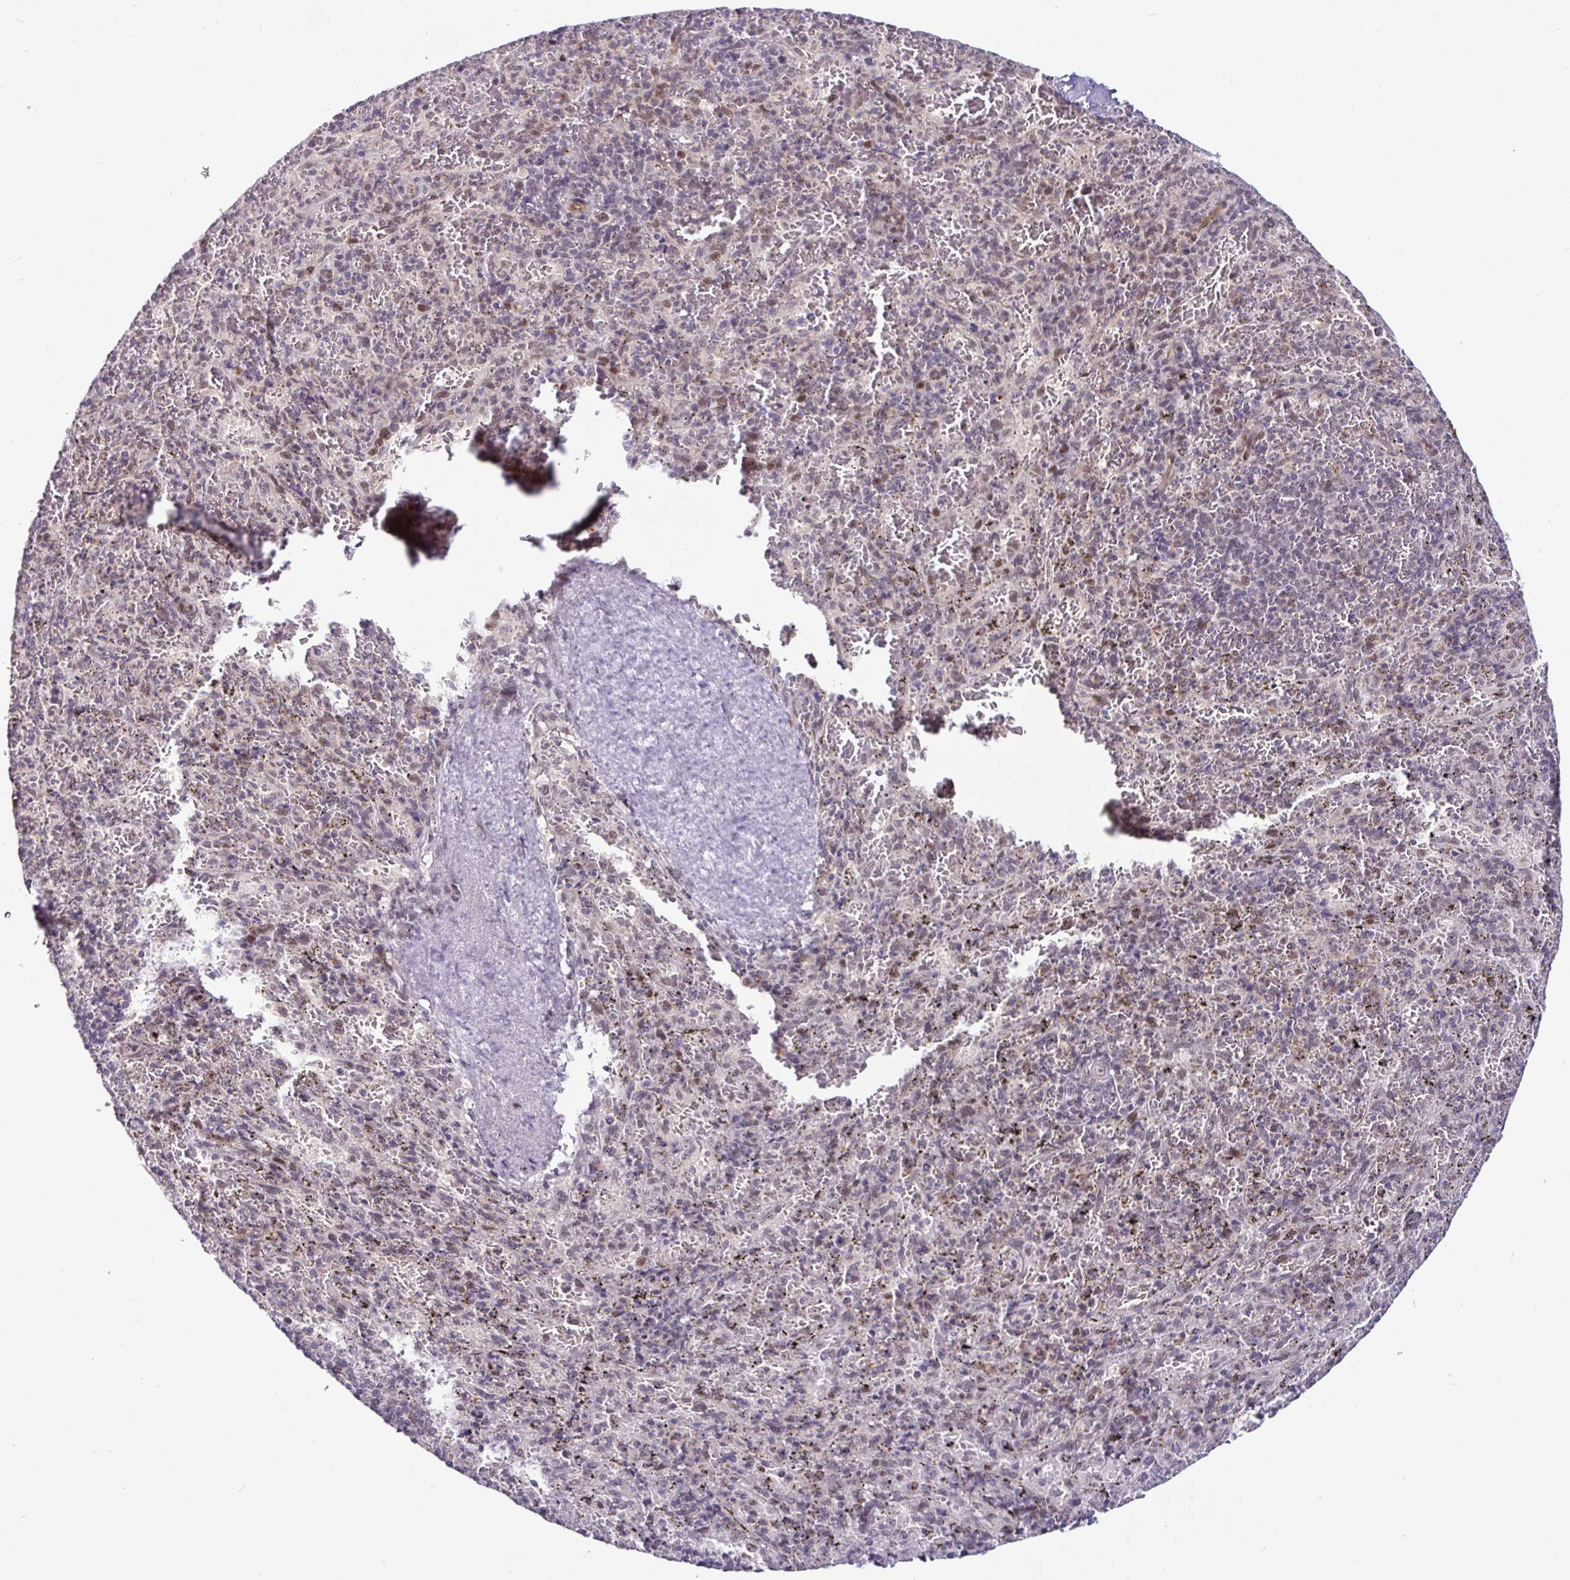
{"staining": {"intensity": "weak", "quantity": "<25%", "location": "nuclear"}, "tissue": "spleen", "cell_type": "Cells in red pulp", "image_type": "normal", "snomed": [{"axis": "morphology", "description": "Normal tissue, NOS"}, {"axis": "topography", "description": "Spleen"}], "caption": "Photomicrograph shows no significant protein positivity in cells in red pulp of normal spleen.", "gene": "NUP188", "patient": {"sex": "male", "age": 57}}